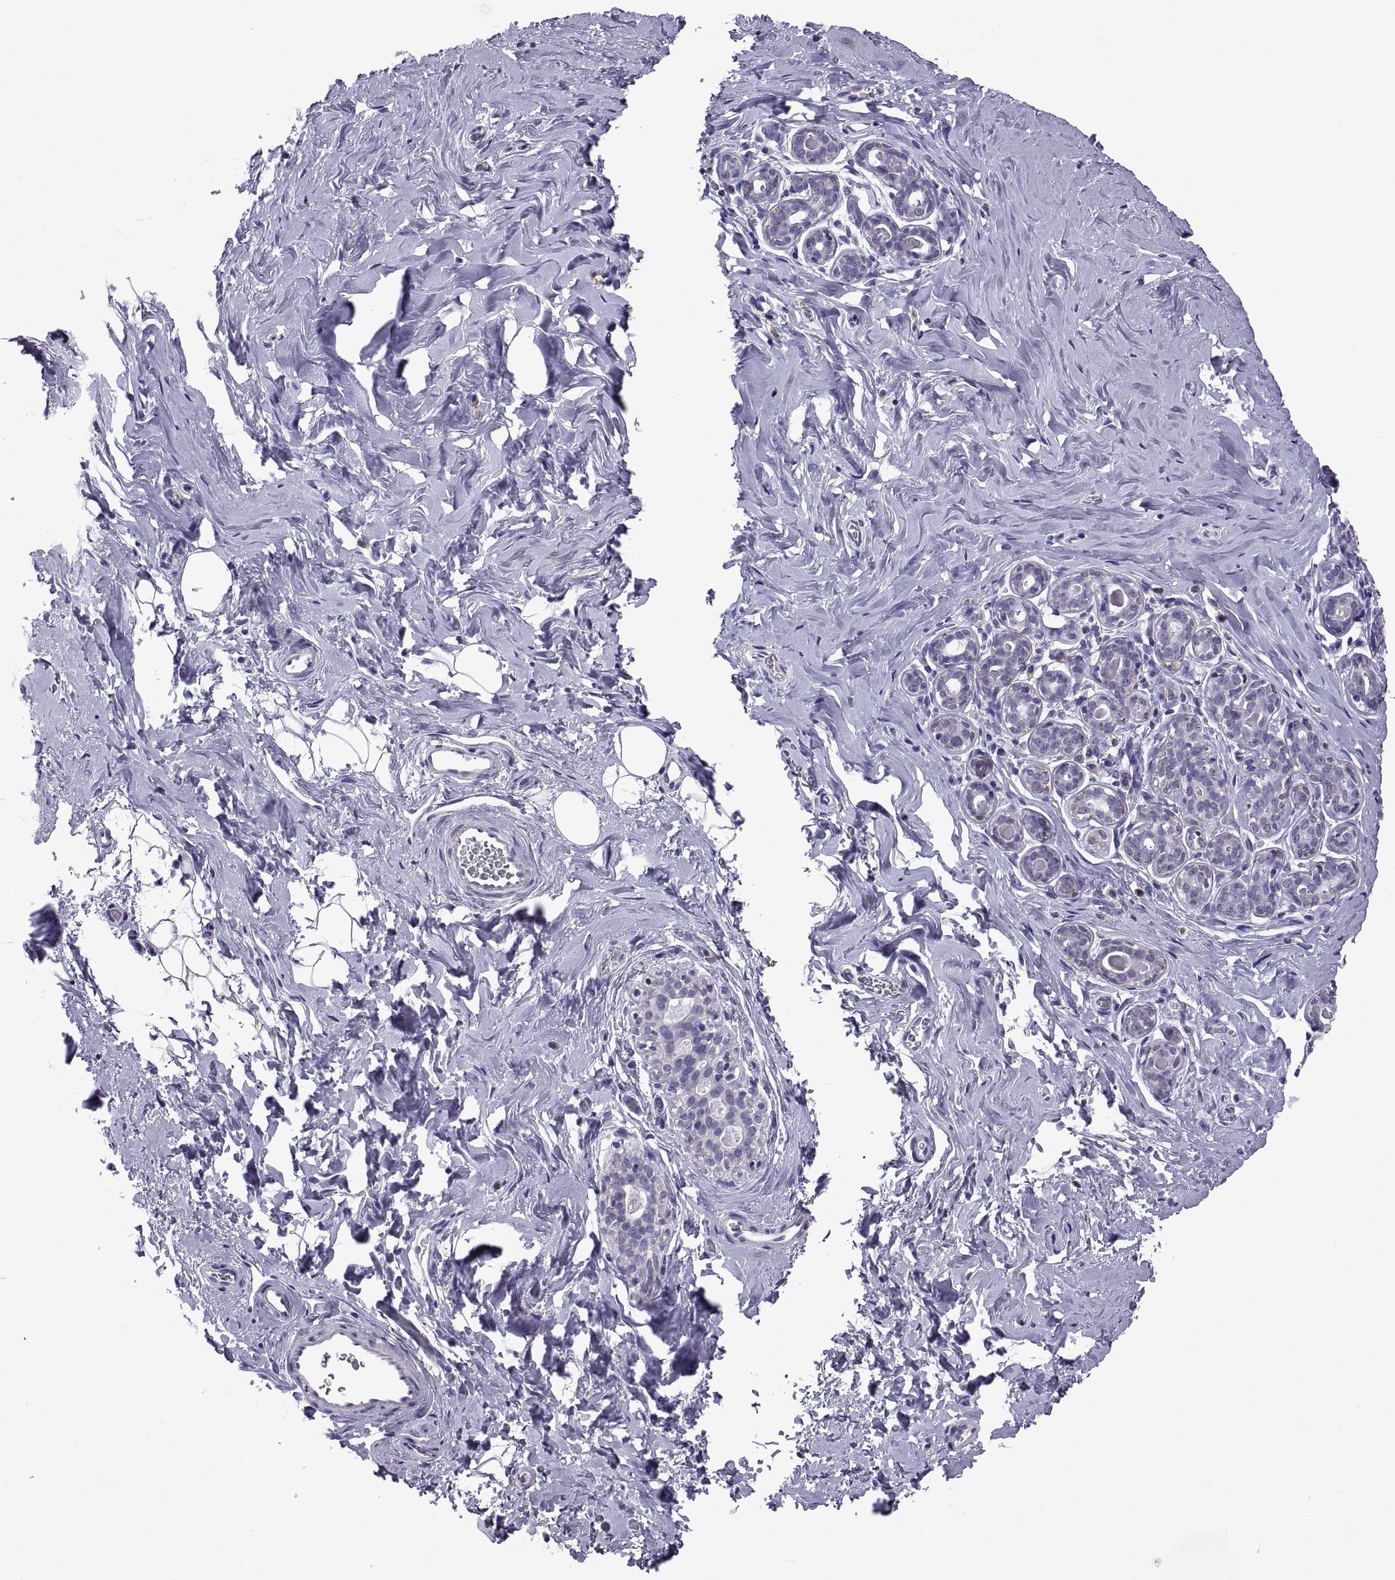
{"staining": {"intensity": "negative", "quantity": "none", "location": "none"}, "tissue": "breast", "cell_type": "Adipocytes", "image_type": "normal", "snomed": [{"axis": "morphology", "description": "Normal tissue, NOS"}, {"axis": "topography", "description": "Skin"}, {"axis": "topography", "description": "Breast"}], "caption": "This is an immunohistochemistry (IHC) image of benign human breast. There is no staining in adipocytes.", "gene": "MAGEB18", "patient": {"sex": "female", "age": 43}}